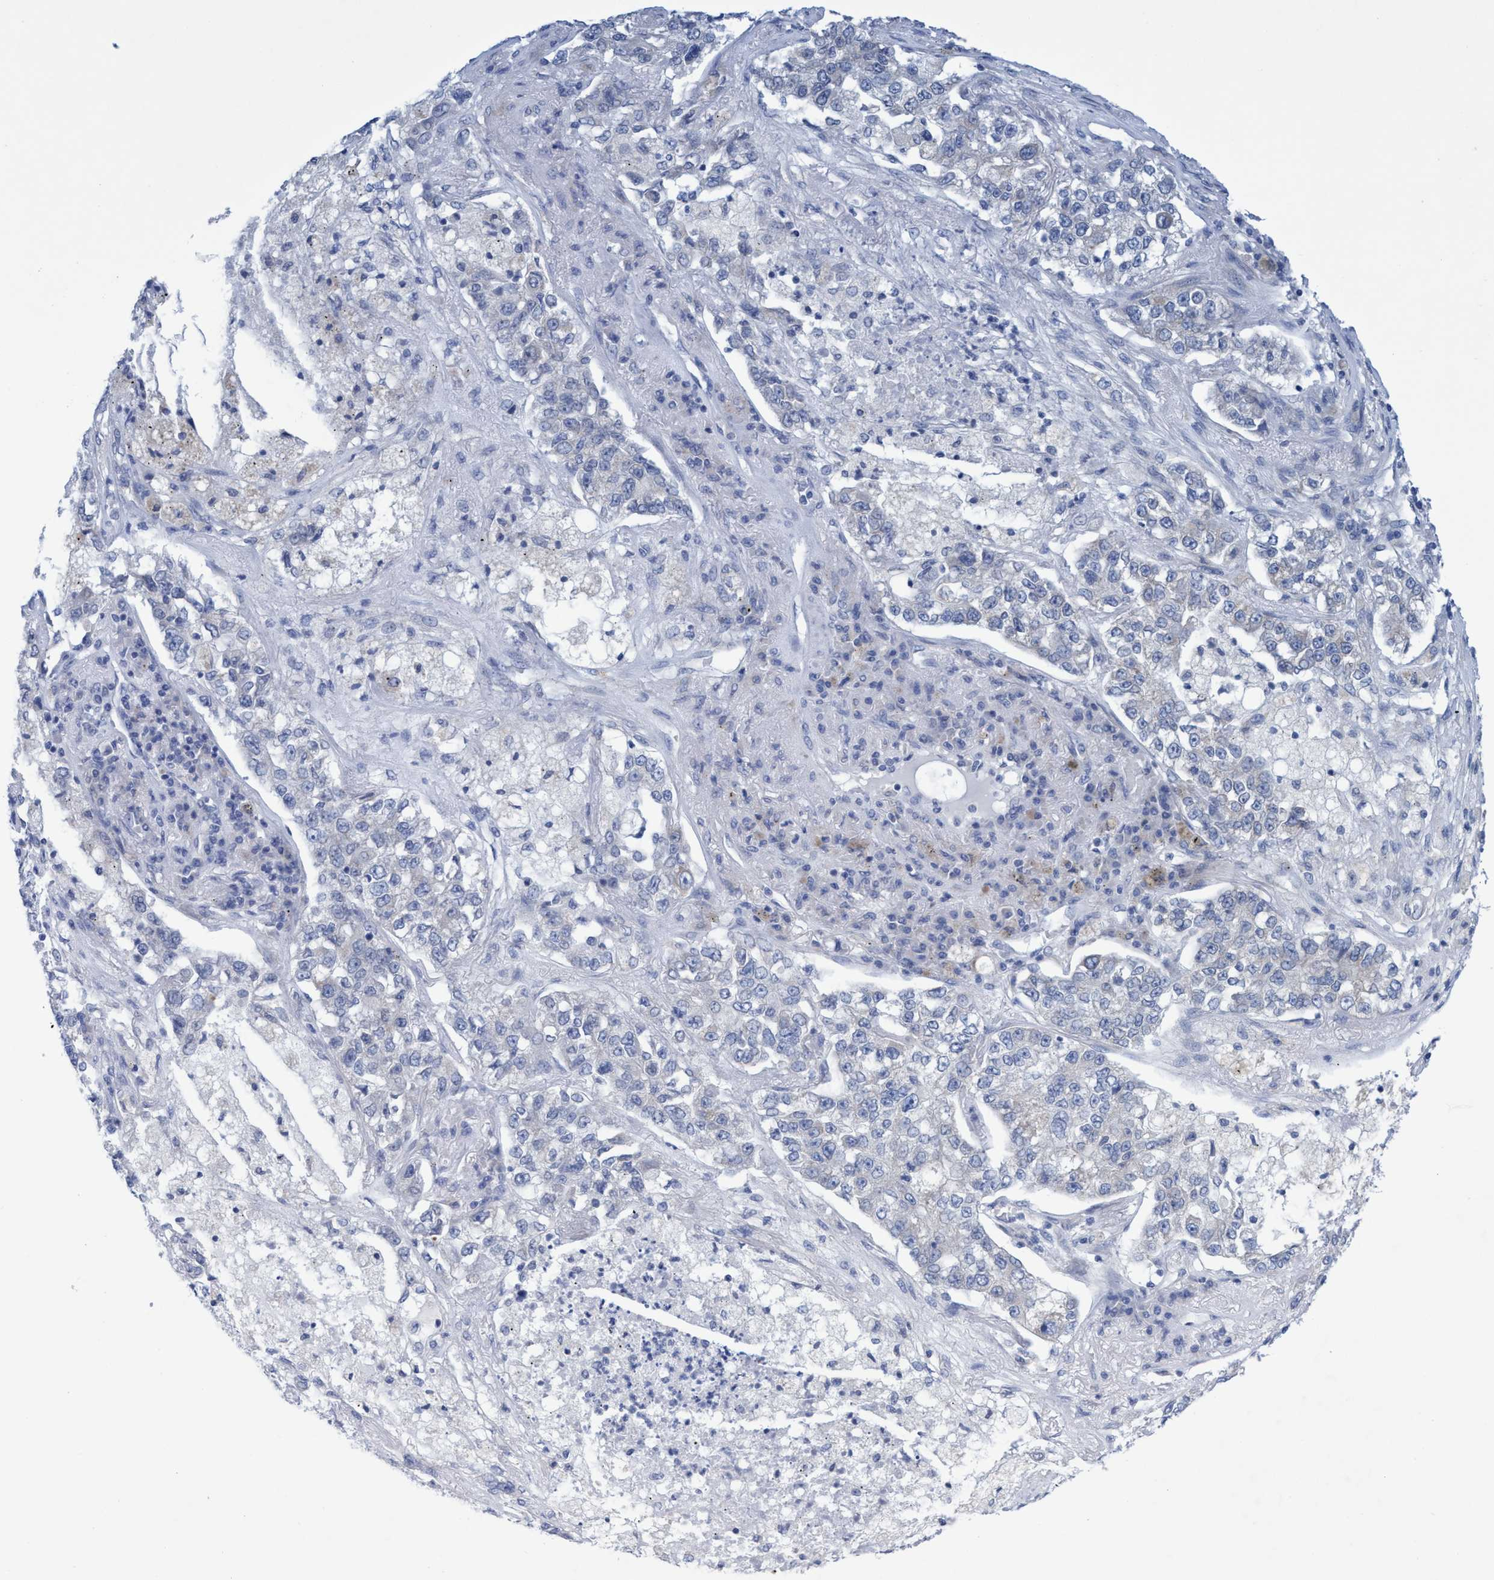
{"staining": {"intensity": "negative", "quantity": "none", "location": "none"}, "tissue": "lung cancer", "cell_type": "Tumor cells", "image_type": "cancer", "snomed": [{"axis": "morphology", "description": "Adenocarcinoma, NOS"}, {"axis": "topography", "description": "Lung"}], "caption": "This image is of lung cancer stained with immunohistochemistry (IHC) to label a protein in brown with the nuclei are counter-stained blue. There is no positivity in tumor cells.", "gene": "RSAD1", "patient": {"sex": "male", "age": 49}}